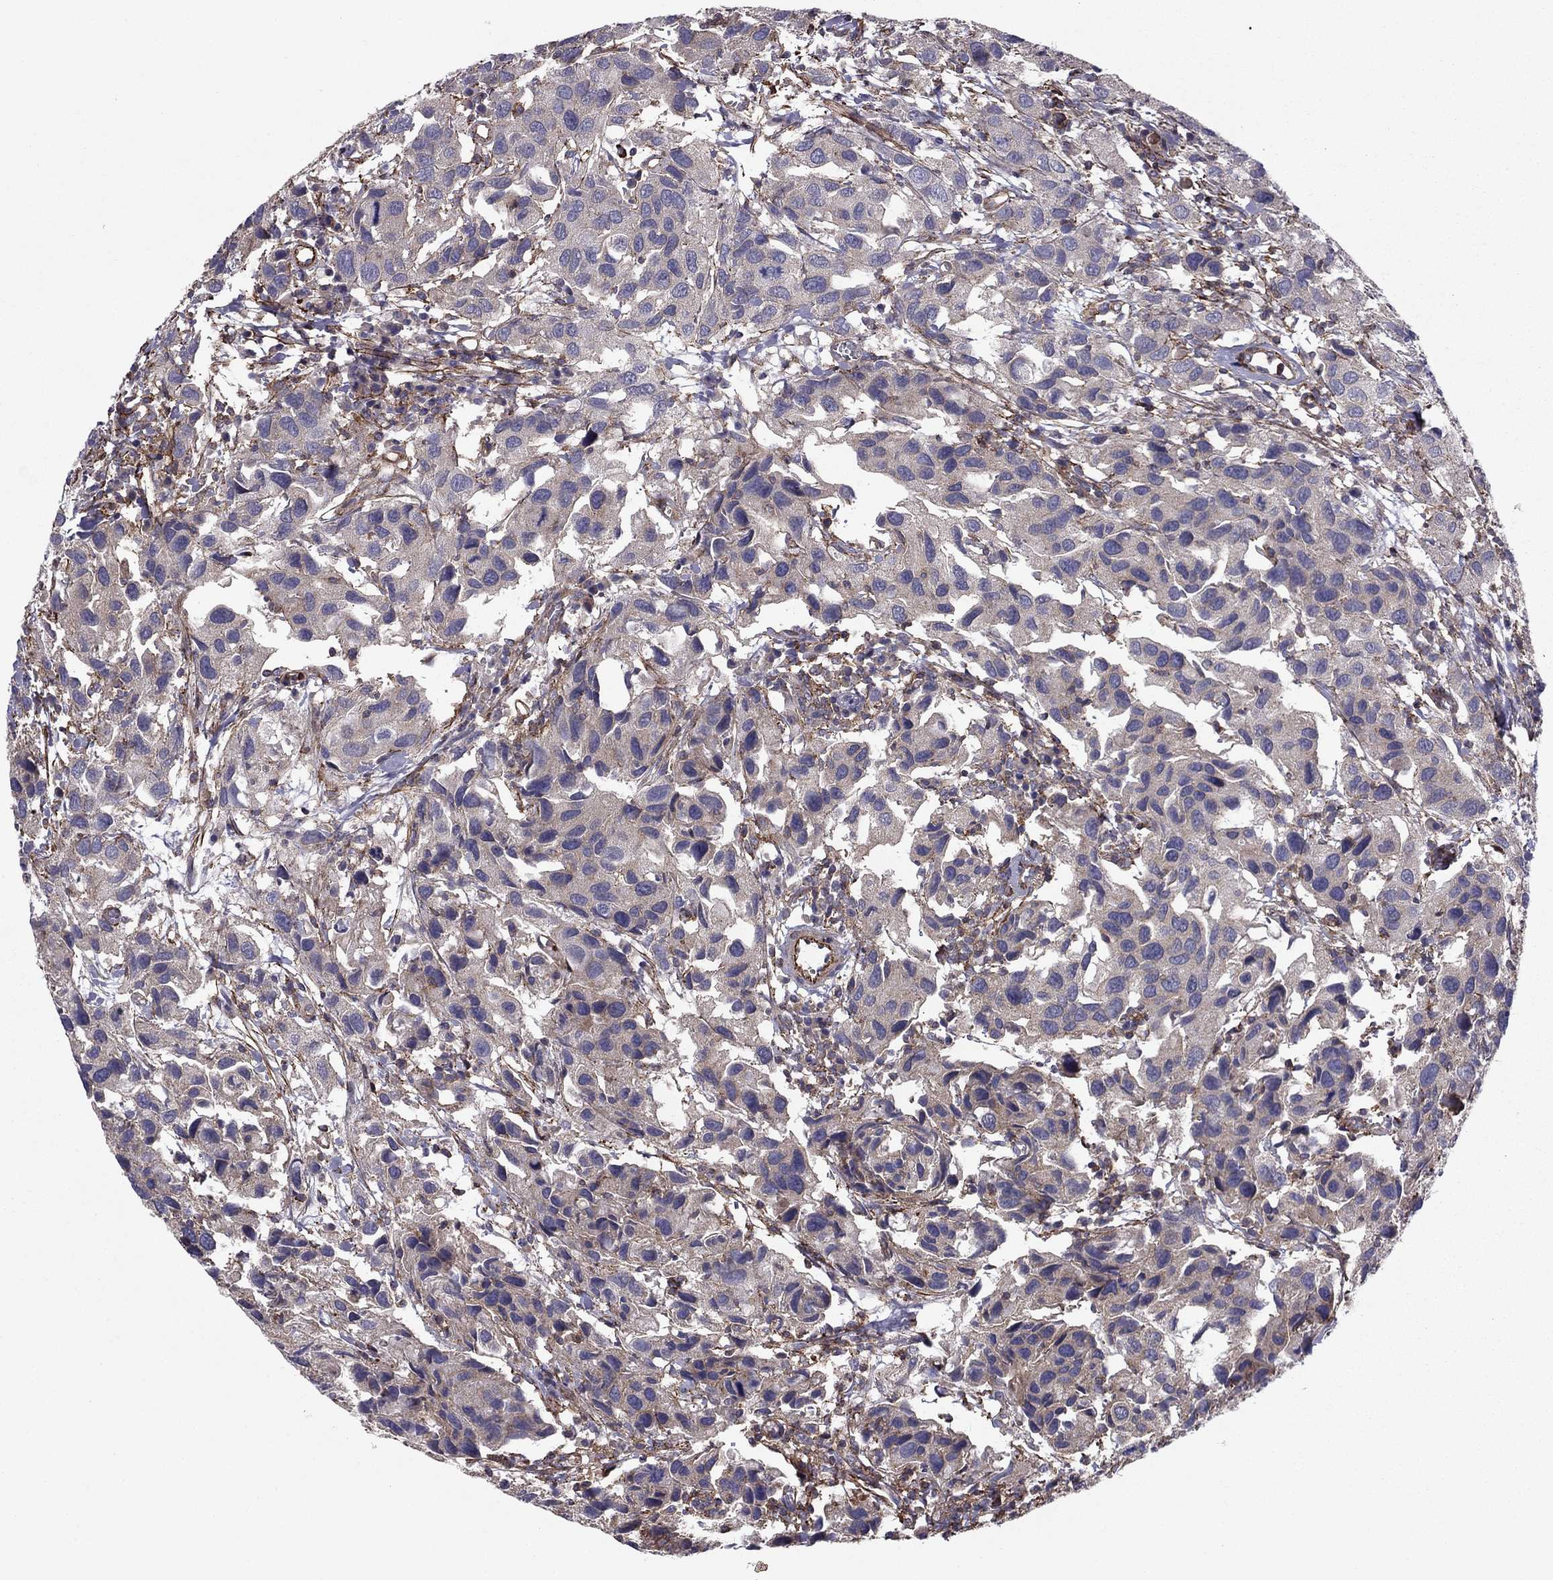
{"staining": {"intensity": "negative", "quantity": "none", "location": "none"}, "tissue": "urothelial cancer", "cell_type": "Tumor cells", "image_type": "cancer", "snomed": [{"axis": "morphology", "description": "Urothelial carcinoma, High grade"}, {"axis": "topography", "description": "Urinary bladder"}], "caption": "IHC photomicrograph of neoplastic tissue: human urothelial cancer stained with DAB exhibits no significant protein expression in tumor cells. (Stains: DAB (3,3'-diaminobenzidine) IHC with hematoxylin counter stain, Microscopy: brightfield microscopy at high magnification).", "gene": "ALG6", "patient": {"sex": "male", "age": 79}}